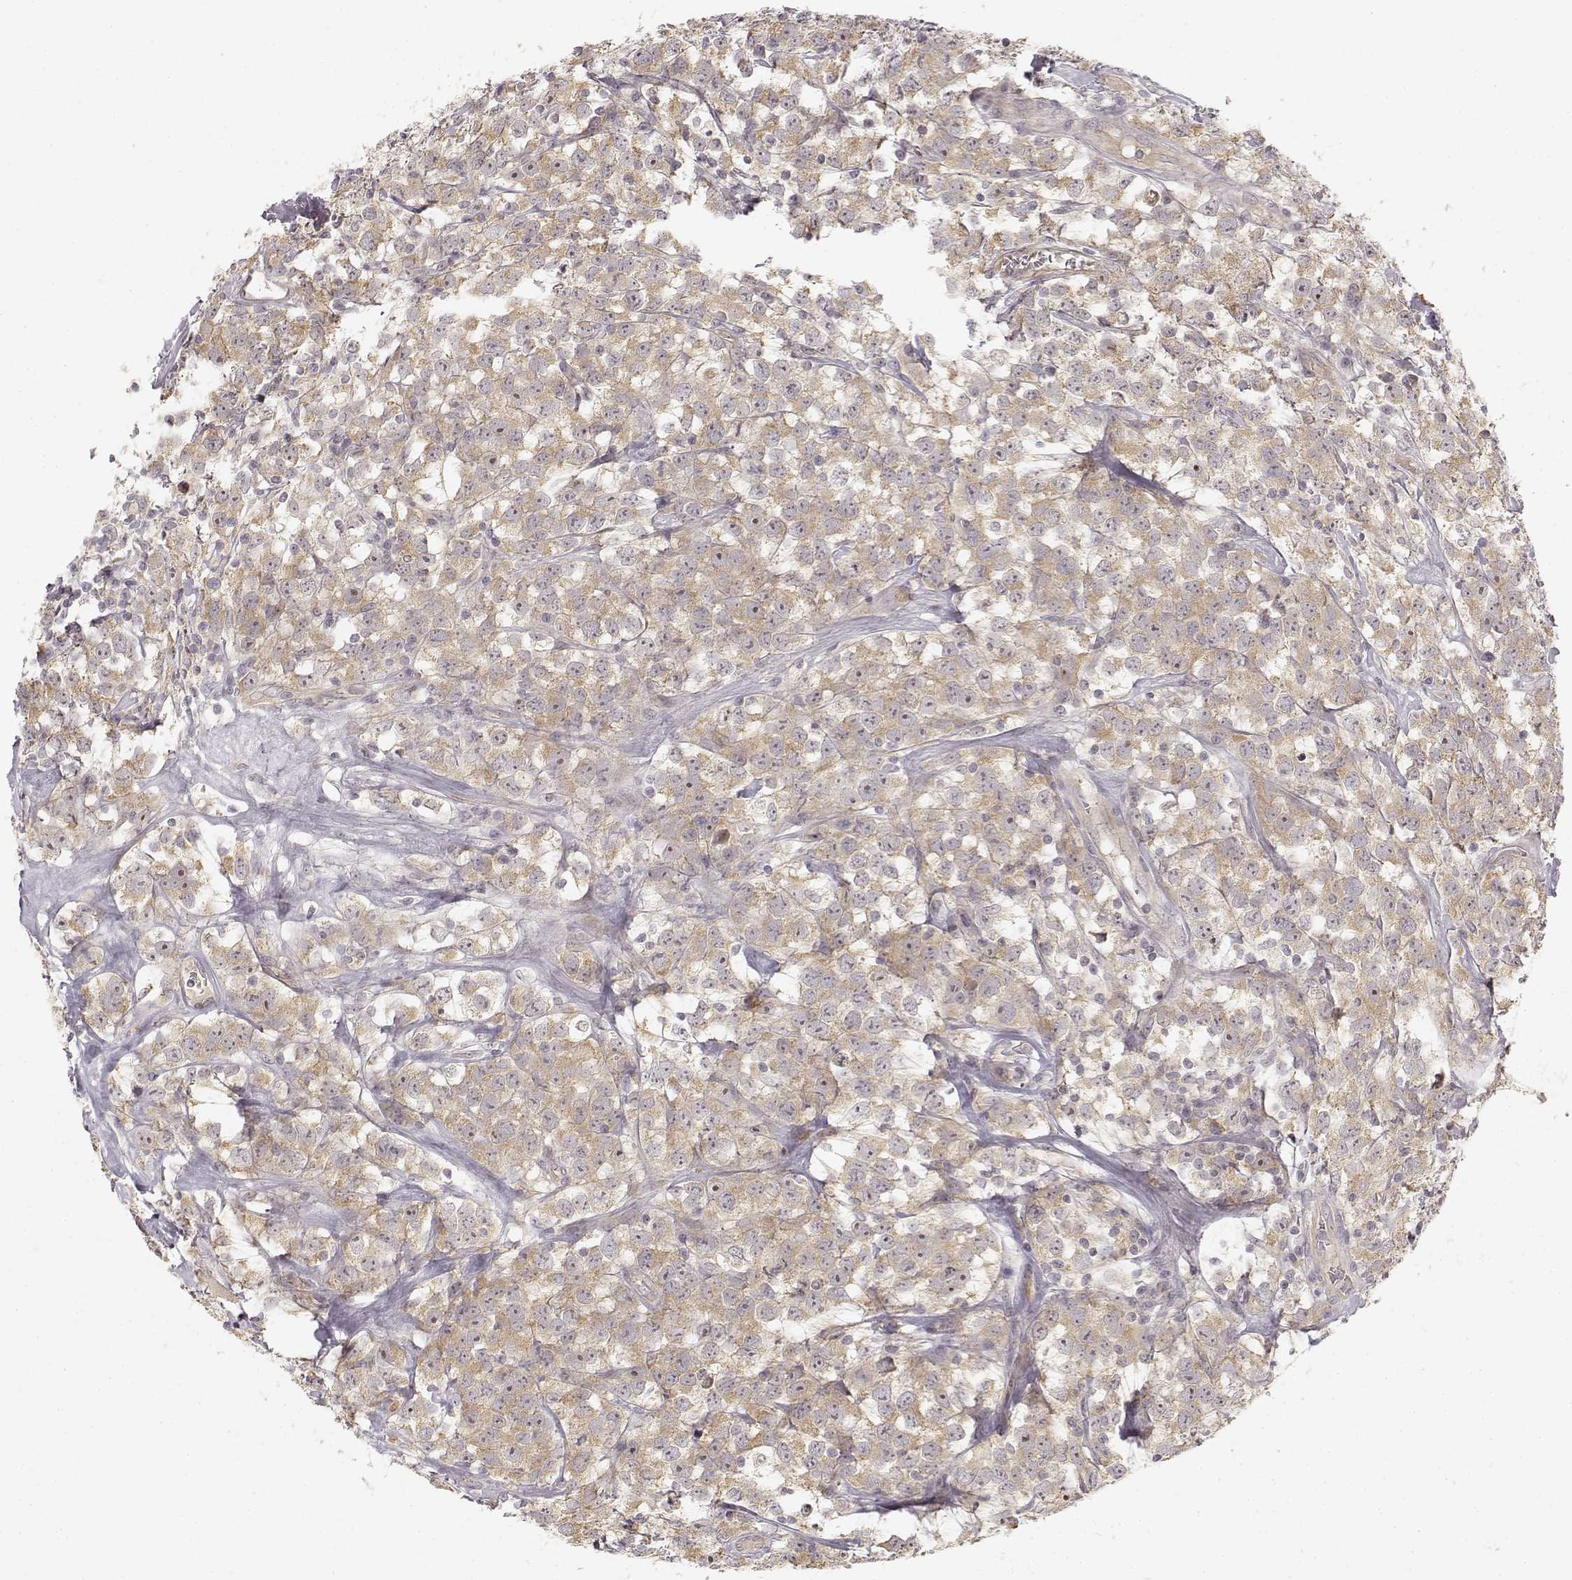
{"staining": {"intensity": "weak", "quantity": ">75%", "location": "cytoplasmic/membranous"}, "tissue": "testis cancer", "cell_type": "Tumor cells", "image_type": "cancer", "snomed": [{"axis": "morphology", "description": "Seminoma, NOS"}, {"axis": "topography", "description": "Testis"}], "caption": "A high-resolution photomicrograph shows IHC staining of testis cancer (seminoma), which demonstrates weak cytoplasmic/membranous positivity in approximately >75% of tumor cells.", "gene": "MED12L", "patient": {"sex": "male", "age": 59}}